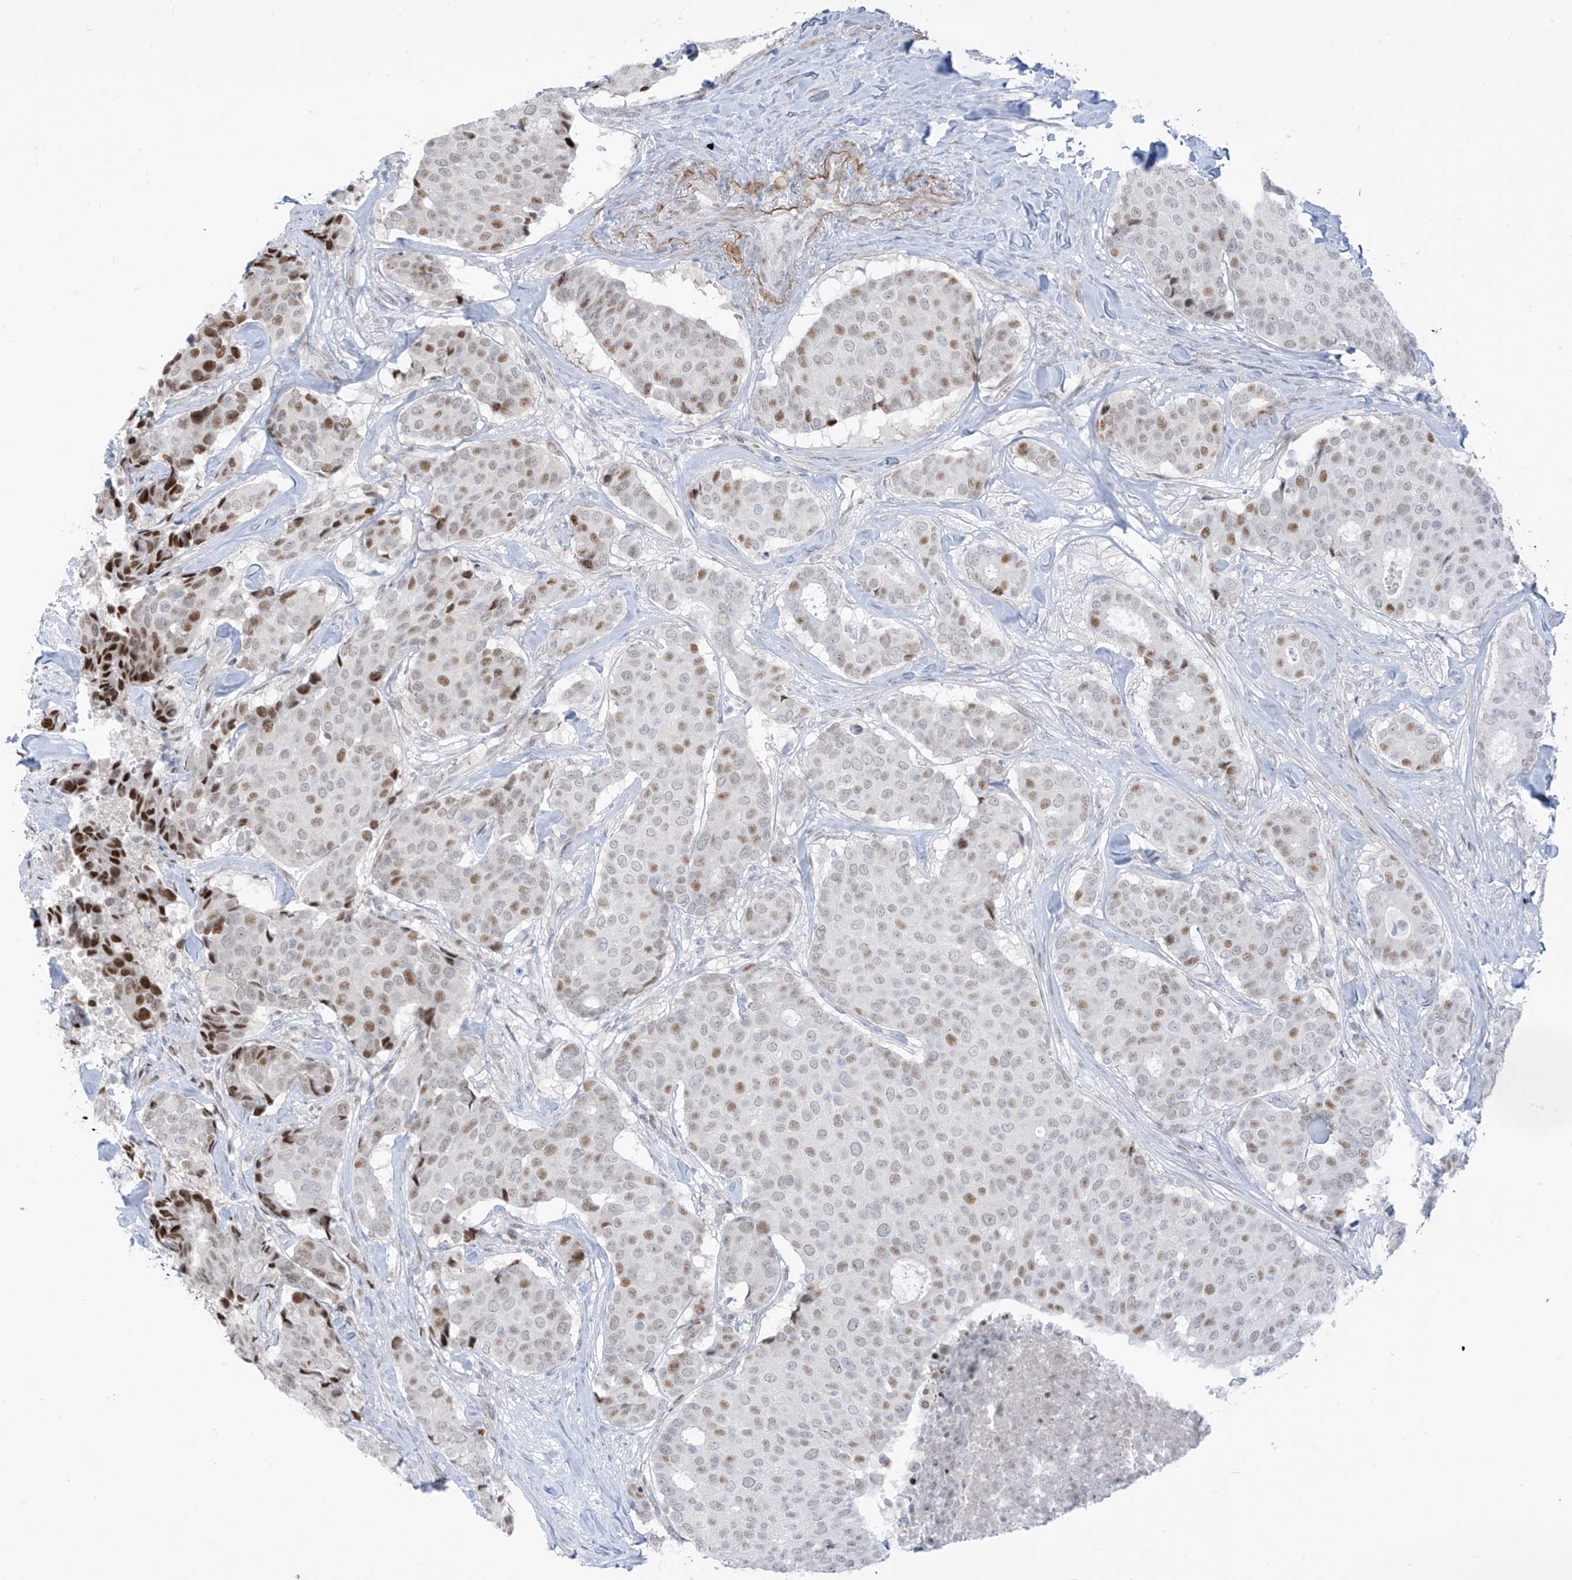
{"staining": {"intensity": "moderate", "quantity": "25%-75%", "location": "nuclear"}, "tissue": "breast cancer", "cell_type": "Tumor cells", "image_type": "cancer", "snomed": [{"axis": "morphology", "description": "Duct carcinoma"}, {"axis": "topography", "description": "Breast"}], "caption": "High-magnification brightfield microscopy of infiltrating ductal carcinoma (breast) stained with DAB (brown) and counterstained with hematoxylin (blue). tumor cells exhibit moderate nuclear positivity is identified in approximately25%-75% of cells.", "gene": "LIN9", "patient": {"sex": "female", "age": 75}}